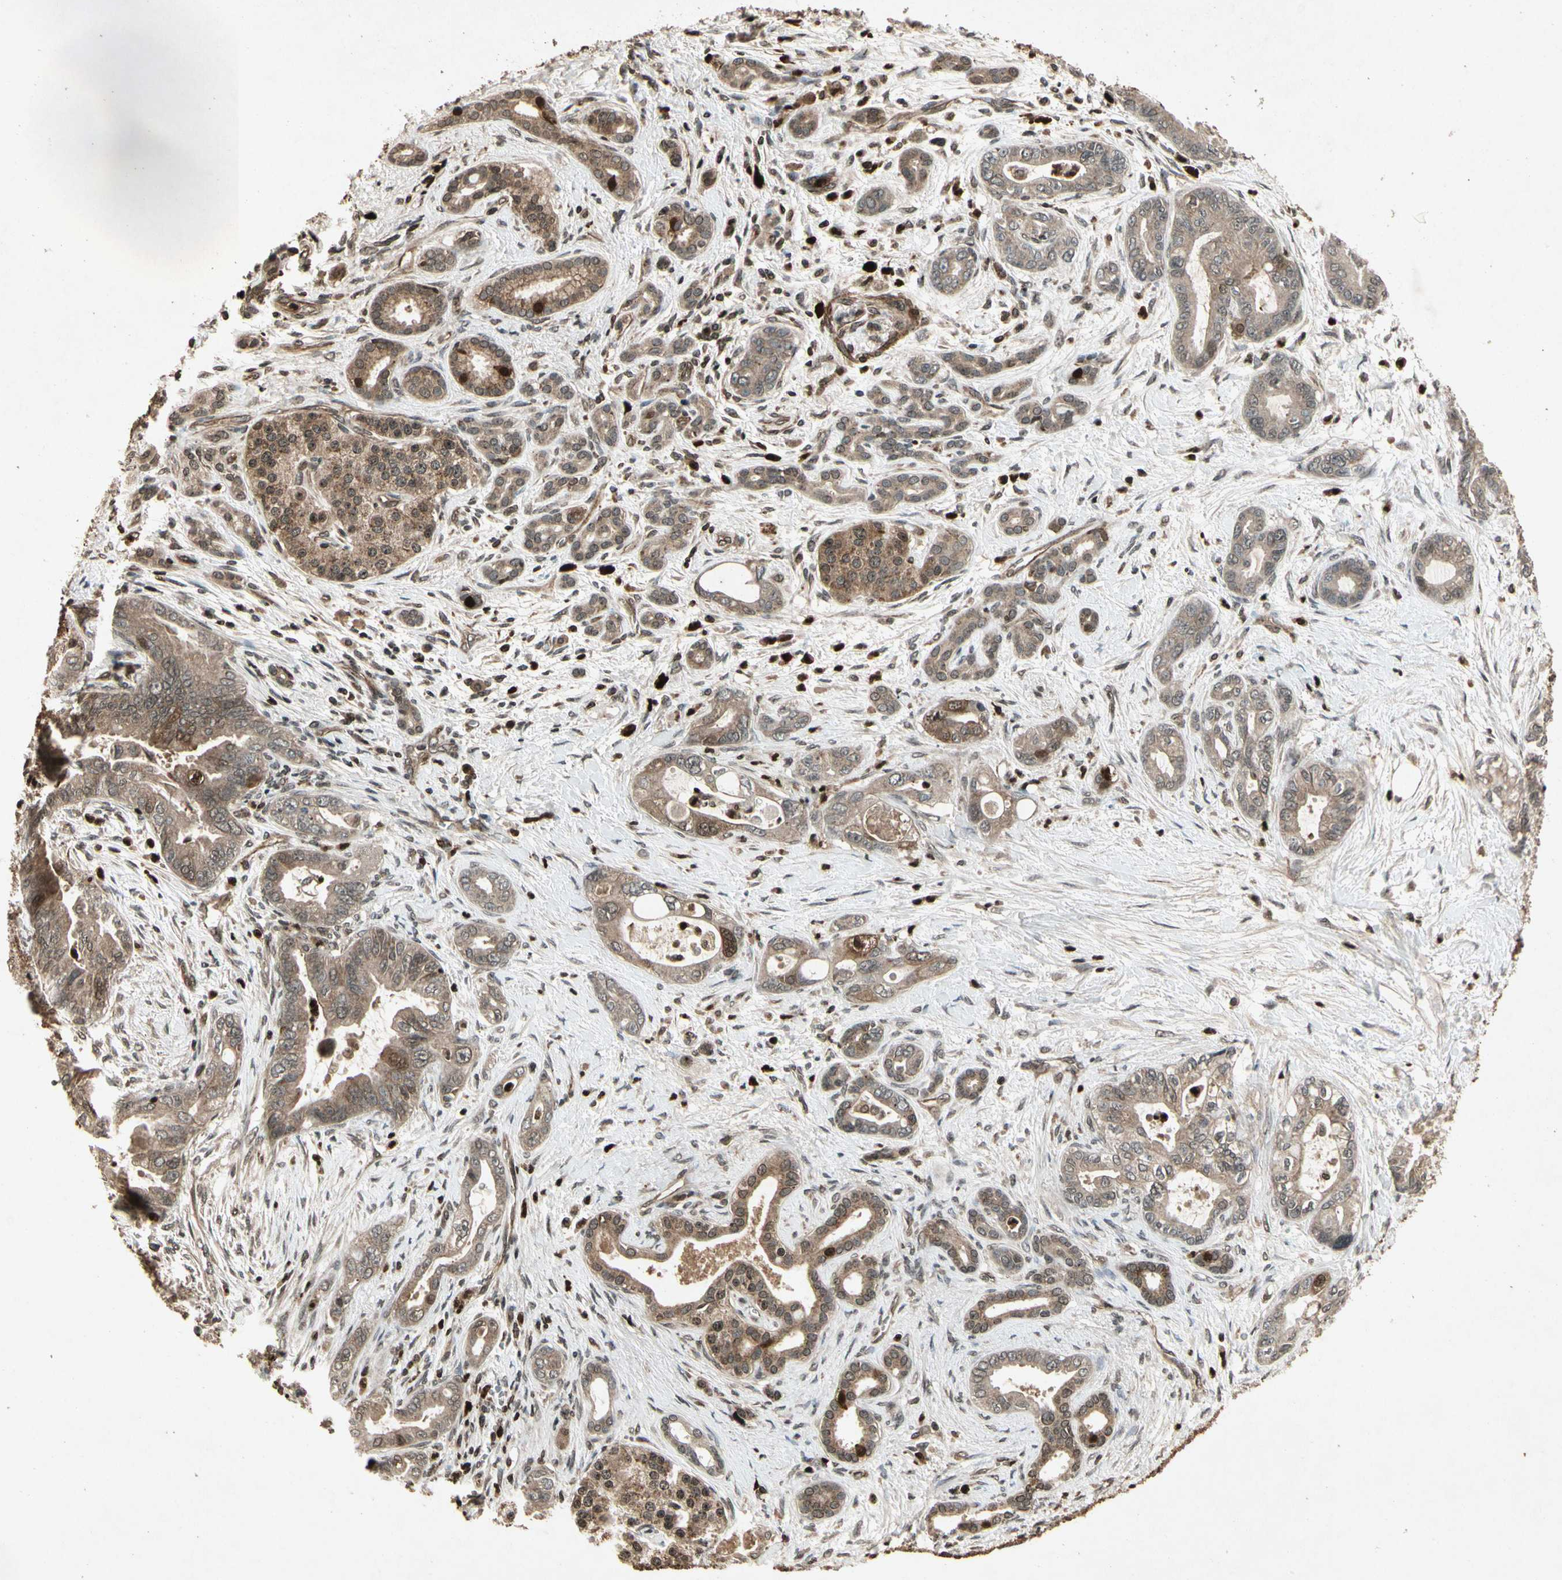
{"staining": {"intensity": "moderate", "quantity": ">75%", "location": "cytoplasmic/membranous"}, "tissue": "pancreatic cancer", "cell_type": "Tumor cells", "image_type": "cancer", "snomed": [{"axis": "morphology", "description": "Adenocarcinoma, NOS"}, {"axis": "topography", "description": "Pancreas"}], "caption": "Tumor cells demonstrate medium levels of moderate cytoplasmic/membranous expression in approximately >75% of cells in adenocarcinoma (pancreatic). Immunohistochemistry stains the protein in brown and the nuclei are stained blue.", "gene": "GLRX", "patient": {"sex": "male", "age": 70}}